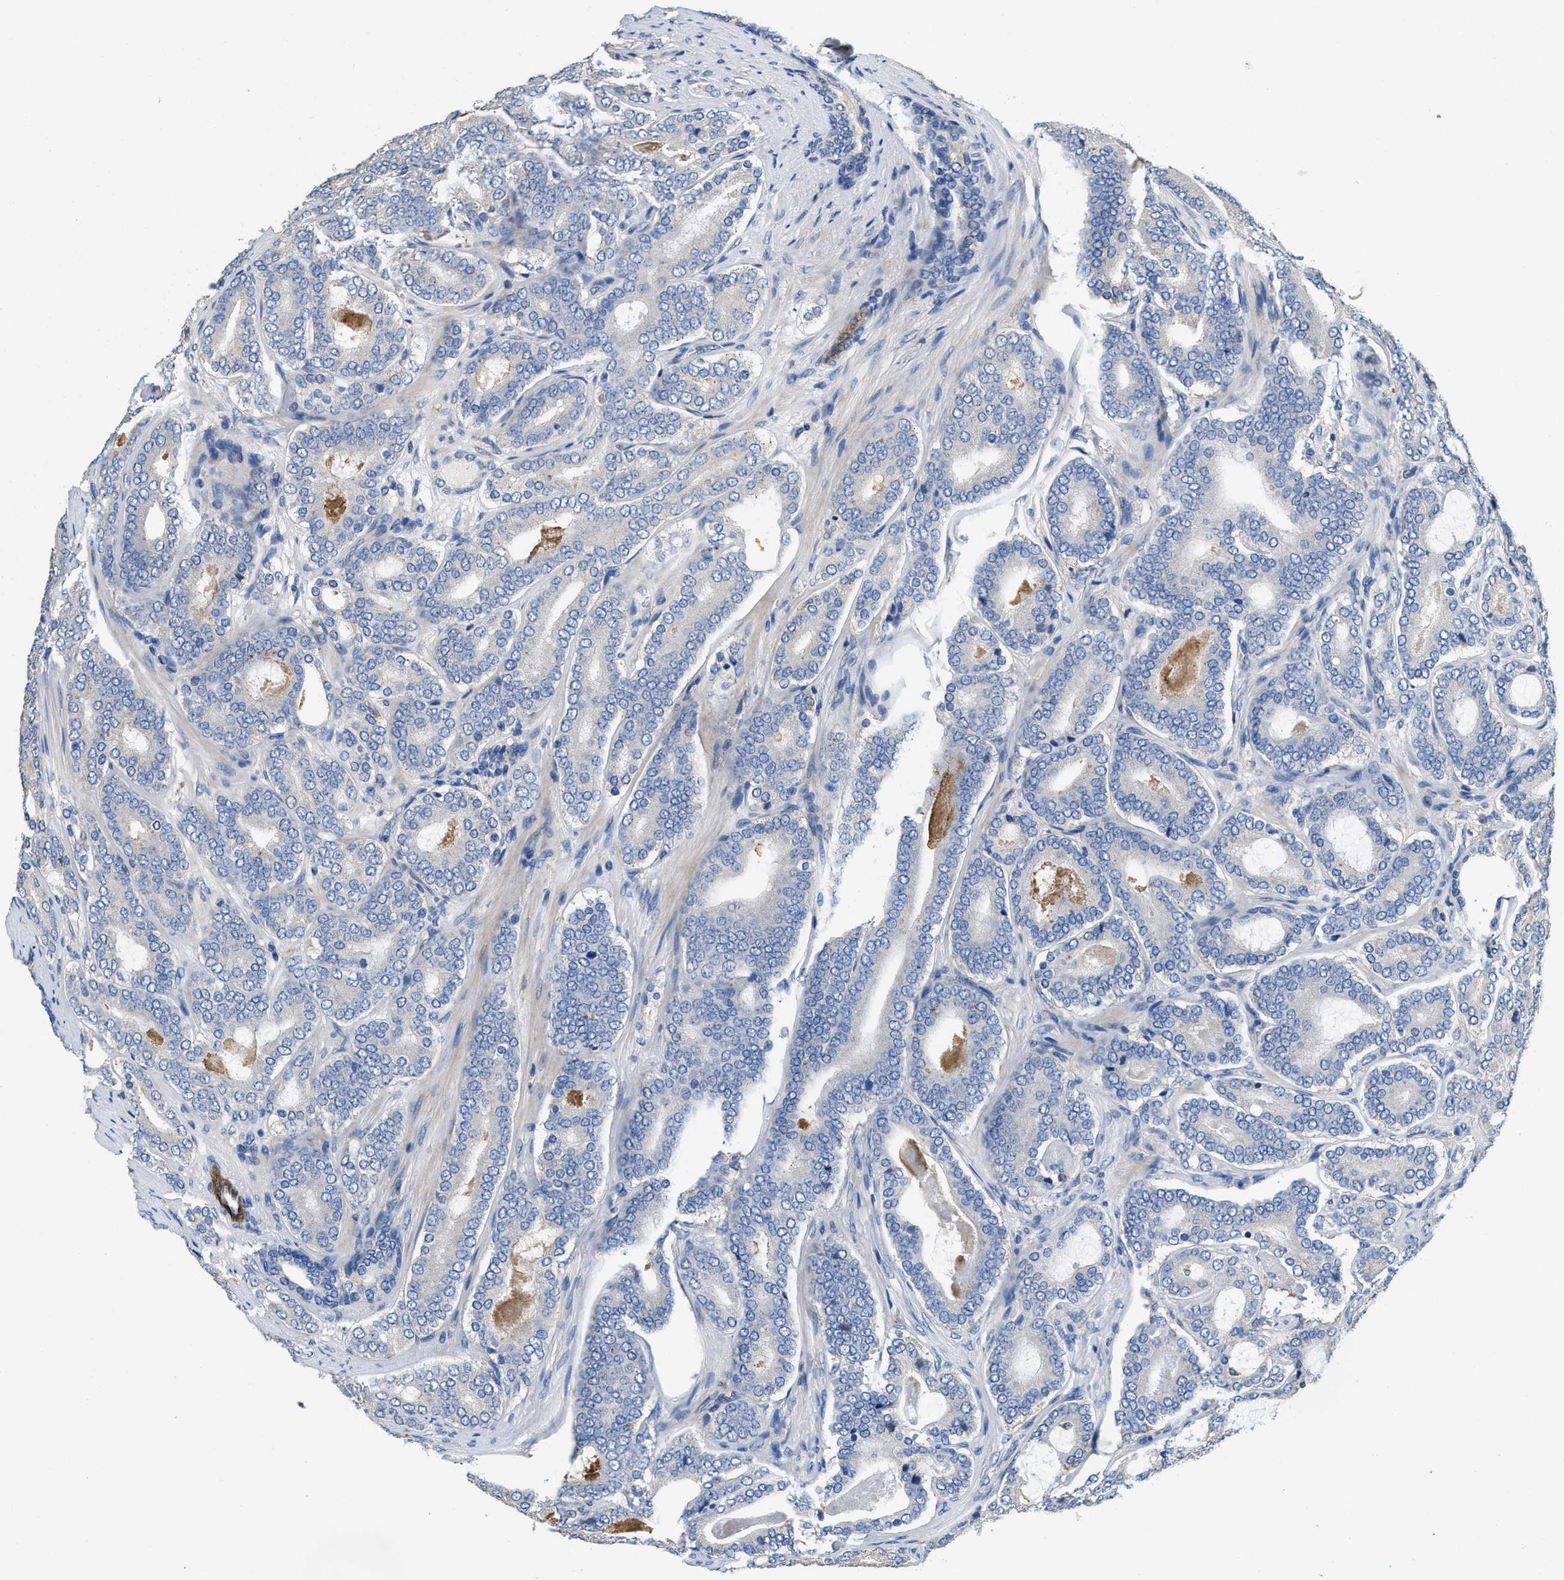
{"staining": {"intensity": "negative", "quantity": "none", "location": "none"}, "tissue": "prostate cancer", "cell_type": "Tumor cells", "image_type": "cancer", "snomed": [{"axis": "morphology", "description": "Adenocarcinoma, High grade"}, {"axis": "topography", "description": "Prostate"}], "caption": "Immunohistochemical staining of human prostate adenocarcinoma (high-grade) reveals no significant expression in tumor cells.", "gene": "PEG10", "patient": {"sex": "male", "age": 60}}